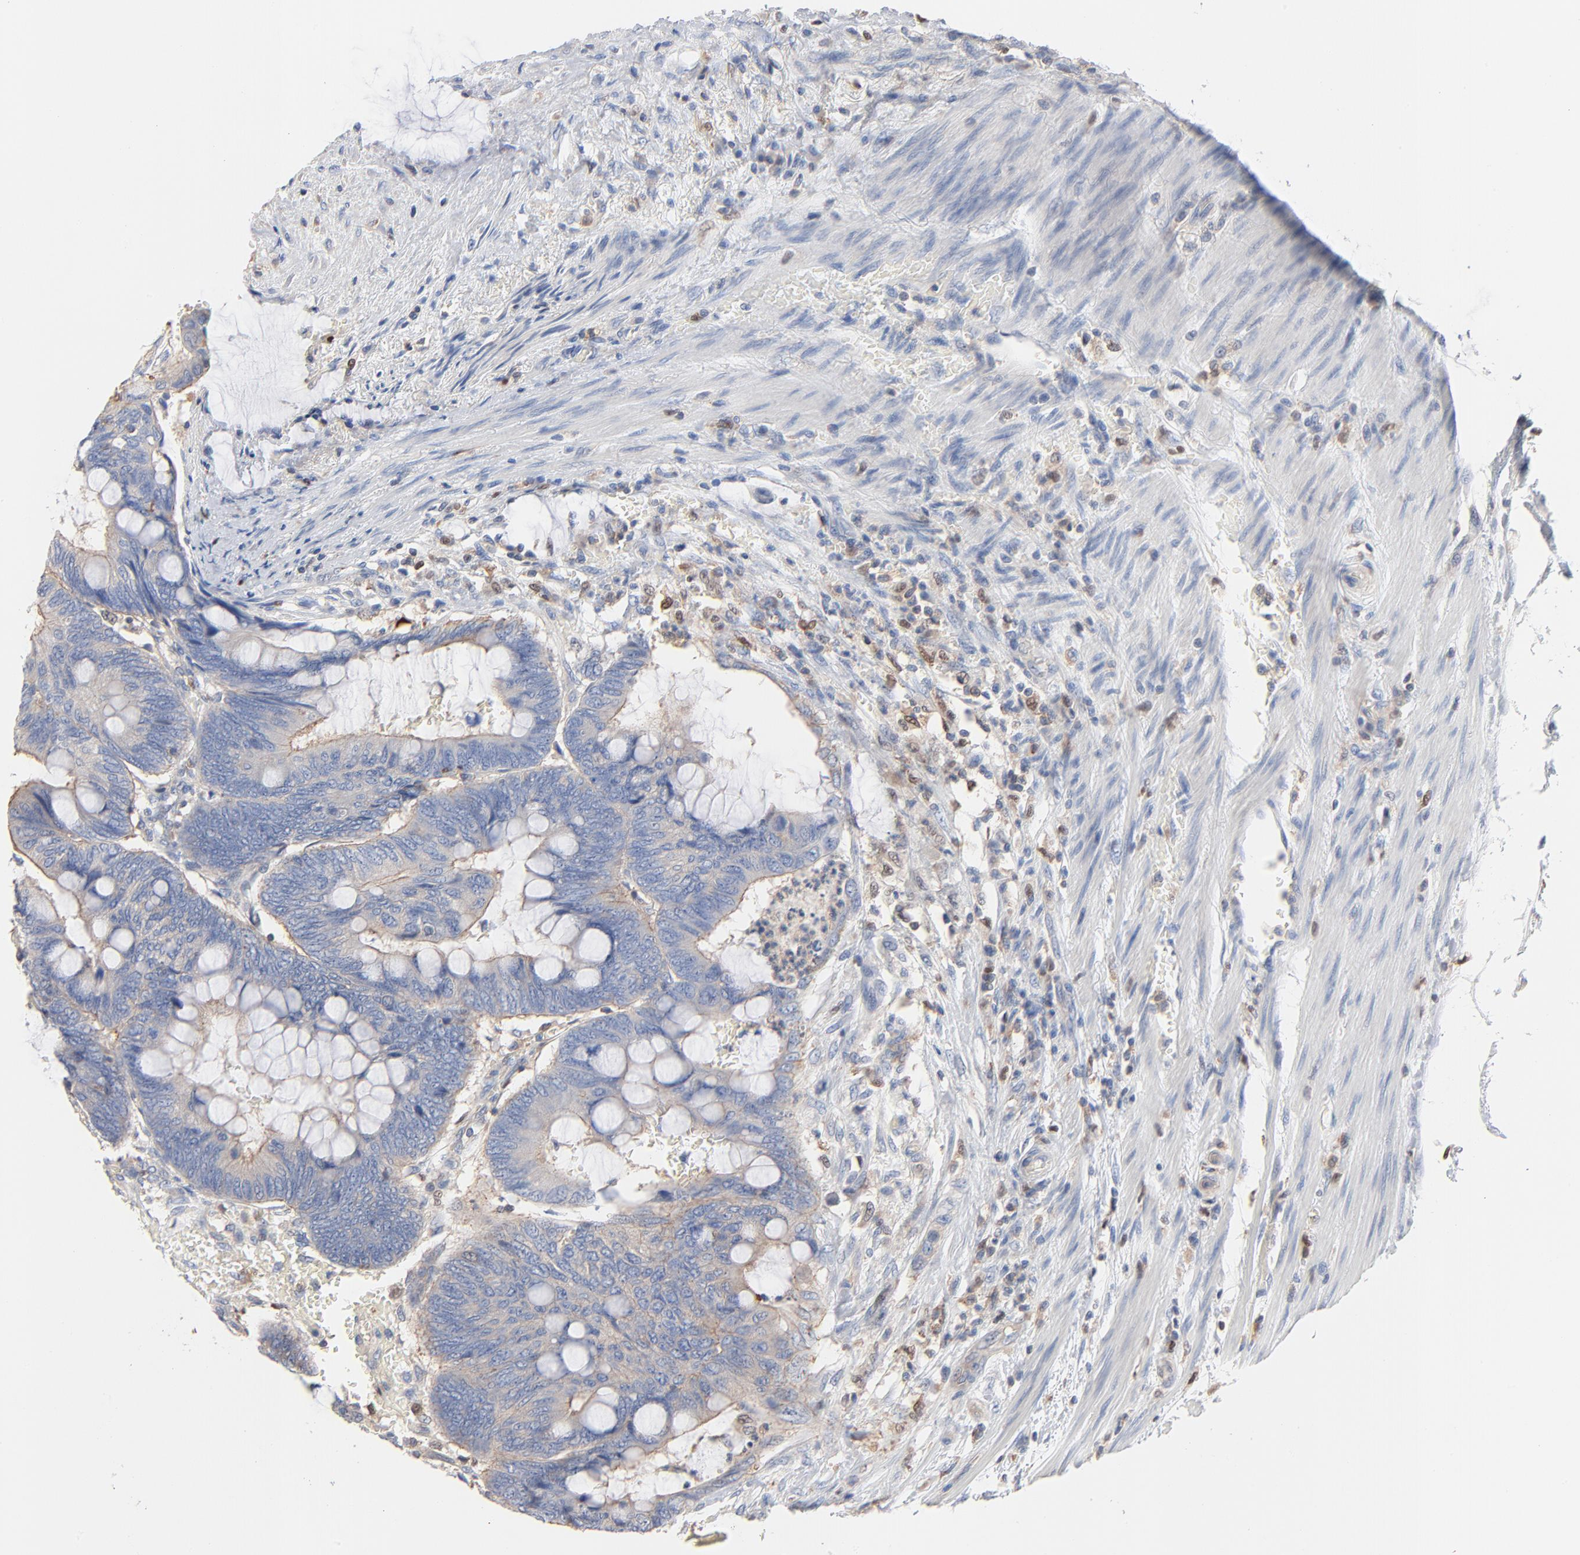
{"staining": {"intensity": "negative", "quantity": "none", "location": "none"}, "tissue": "colorectal cancer", "cell_type": "Tumor cells", "image_type": "cancer", "snomed": [{"axis": "morphology", "description": "Normal tissue, NOS"}, {"axis": "morphology", "description": "Adenocarcinoma, NOS"}, {"axis": "topography", "description": "Rectum"}], "caption": "Immunohistochemical staining of colorectal cancer (adenocarcinoma) shows no significant expression in tumor cells.", "gene": "ARHGEF6", "patient": {"sex": "male", "age": 92}}